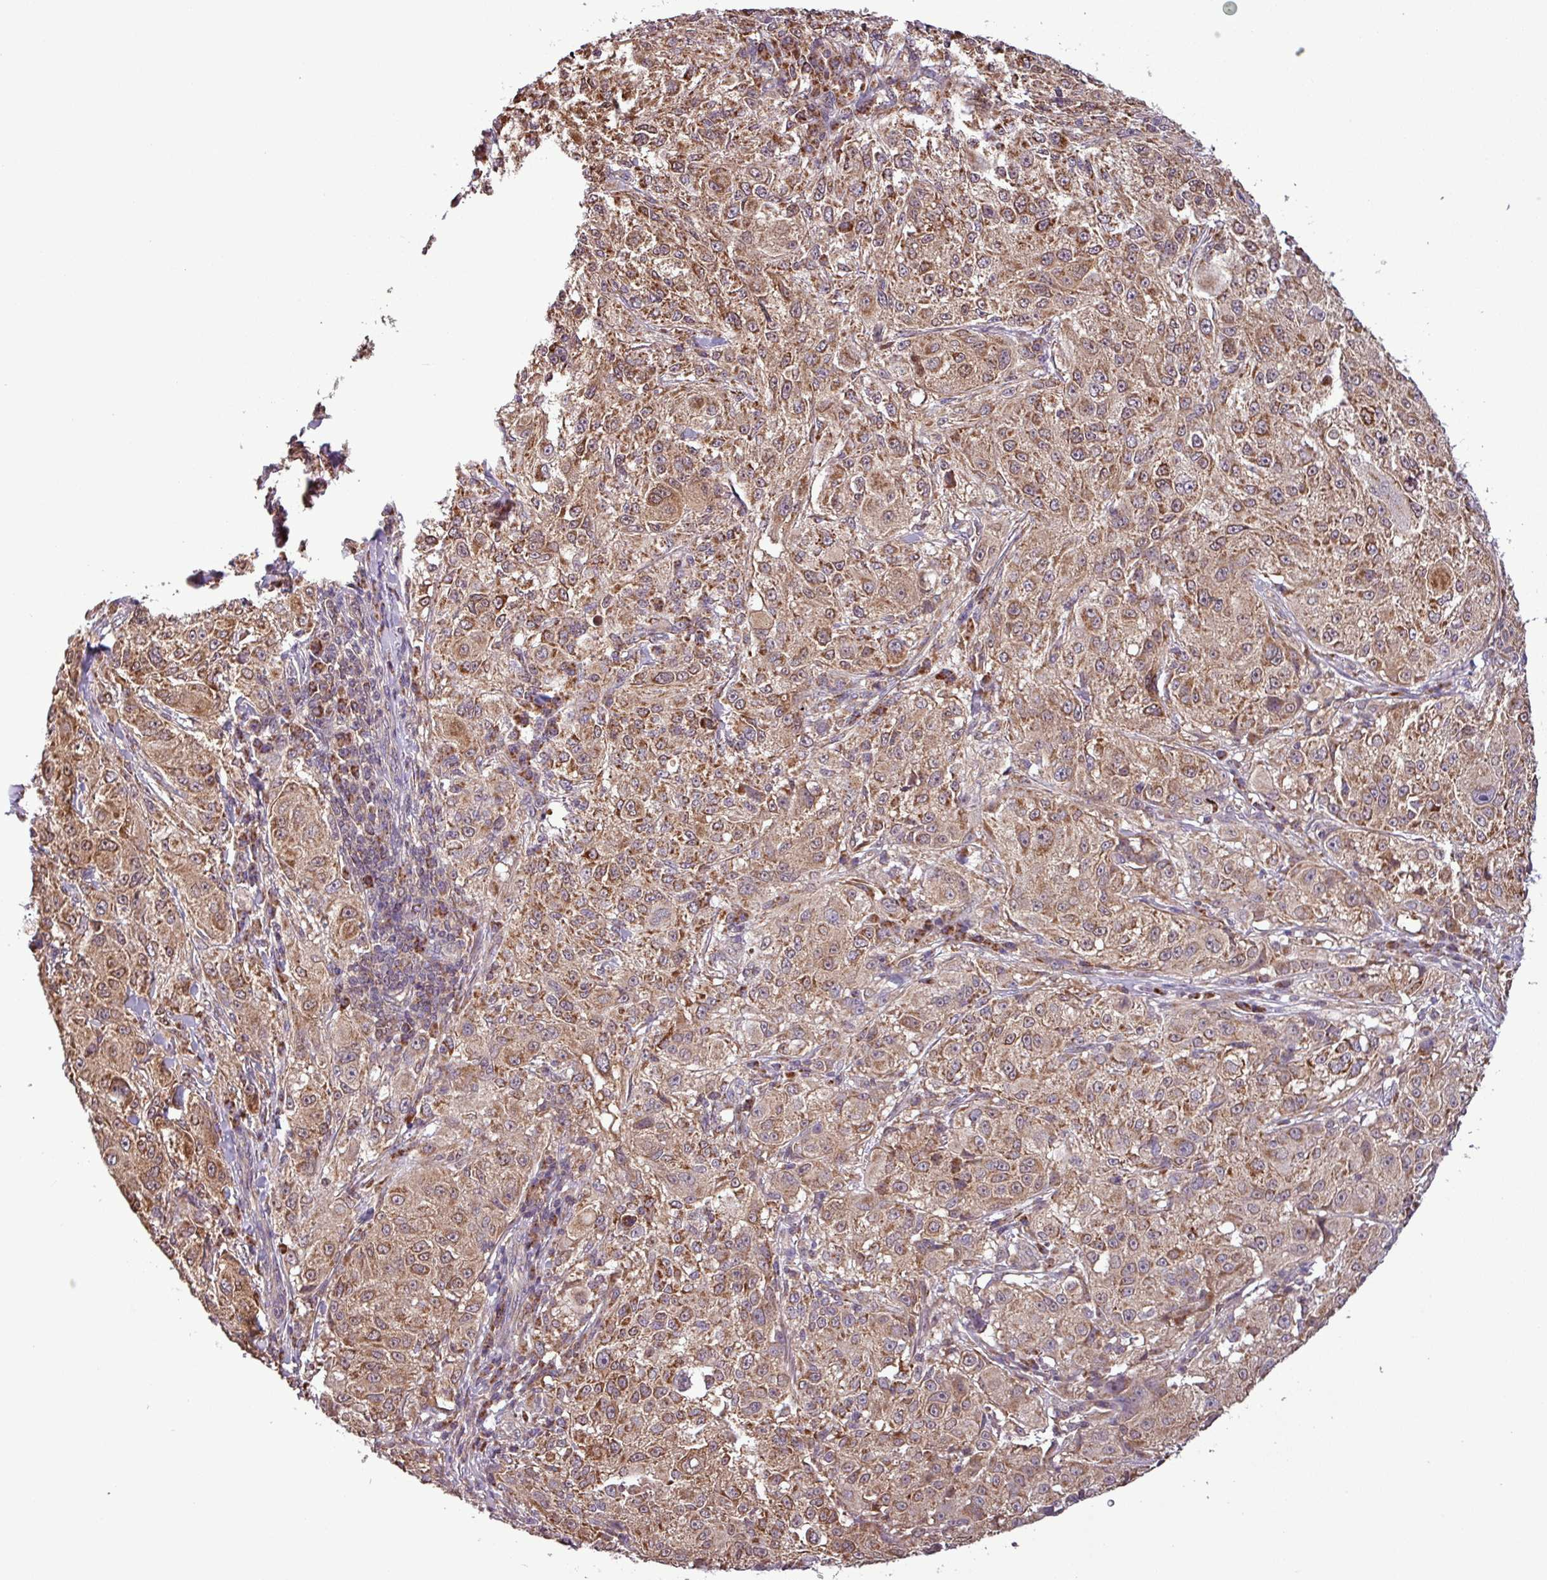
{"staining": {"intensity": "moderate", "quantity": ">75%", "location": "cytoplasmic/membranous"}, "tissue": "melanoma", "cell_type": "Tumor cells", "image_type": "cancer", "snomed": [{"axis": "morphology", "description": "Necrosis, NOS"}, {"axis": "morphology", "description": "Malignant melanoma, NOS"}, {"axis": "topography", "description": "Skin"}], "caption": "Immunohistochemical staining of melanoma exhibits medium levels of moderate cytoplasmic/membranous staining in about >75% of tumor cells.", "gene": "MCTP2", "patient": {"sex": "female", "age": 87}}